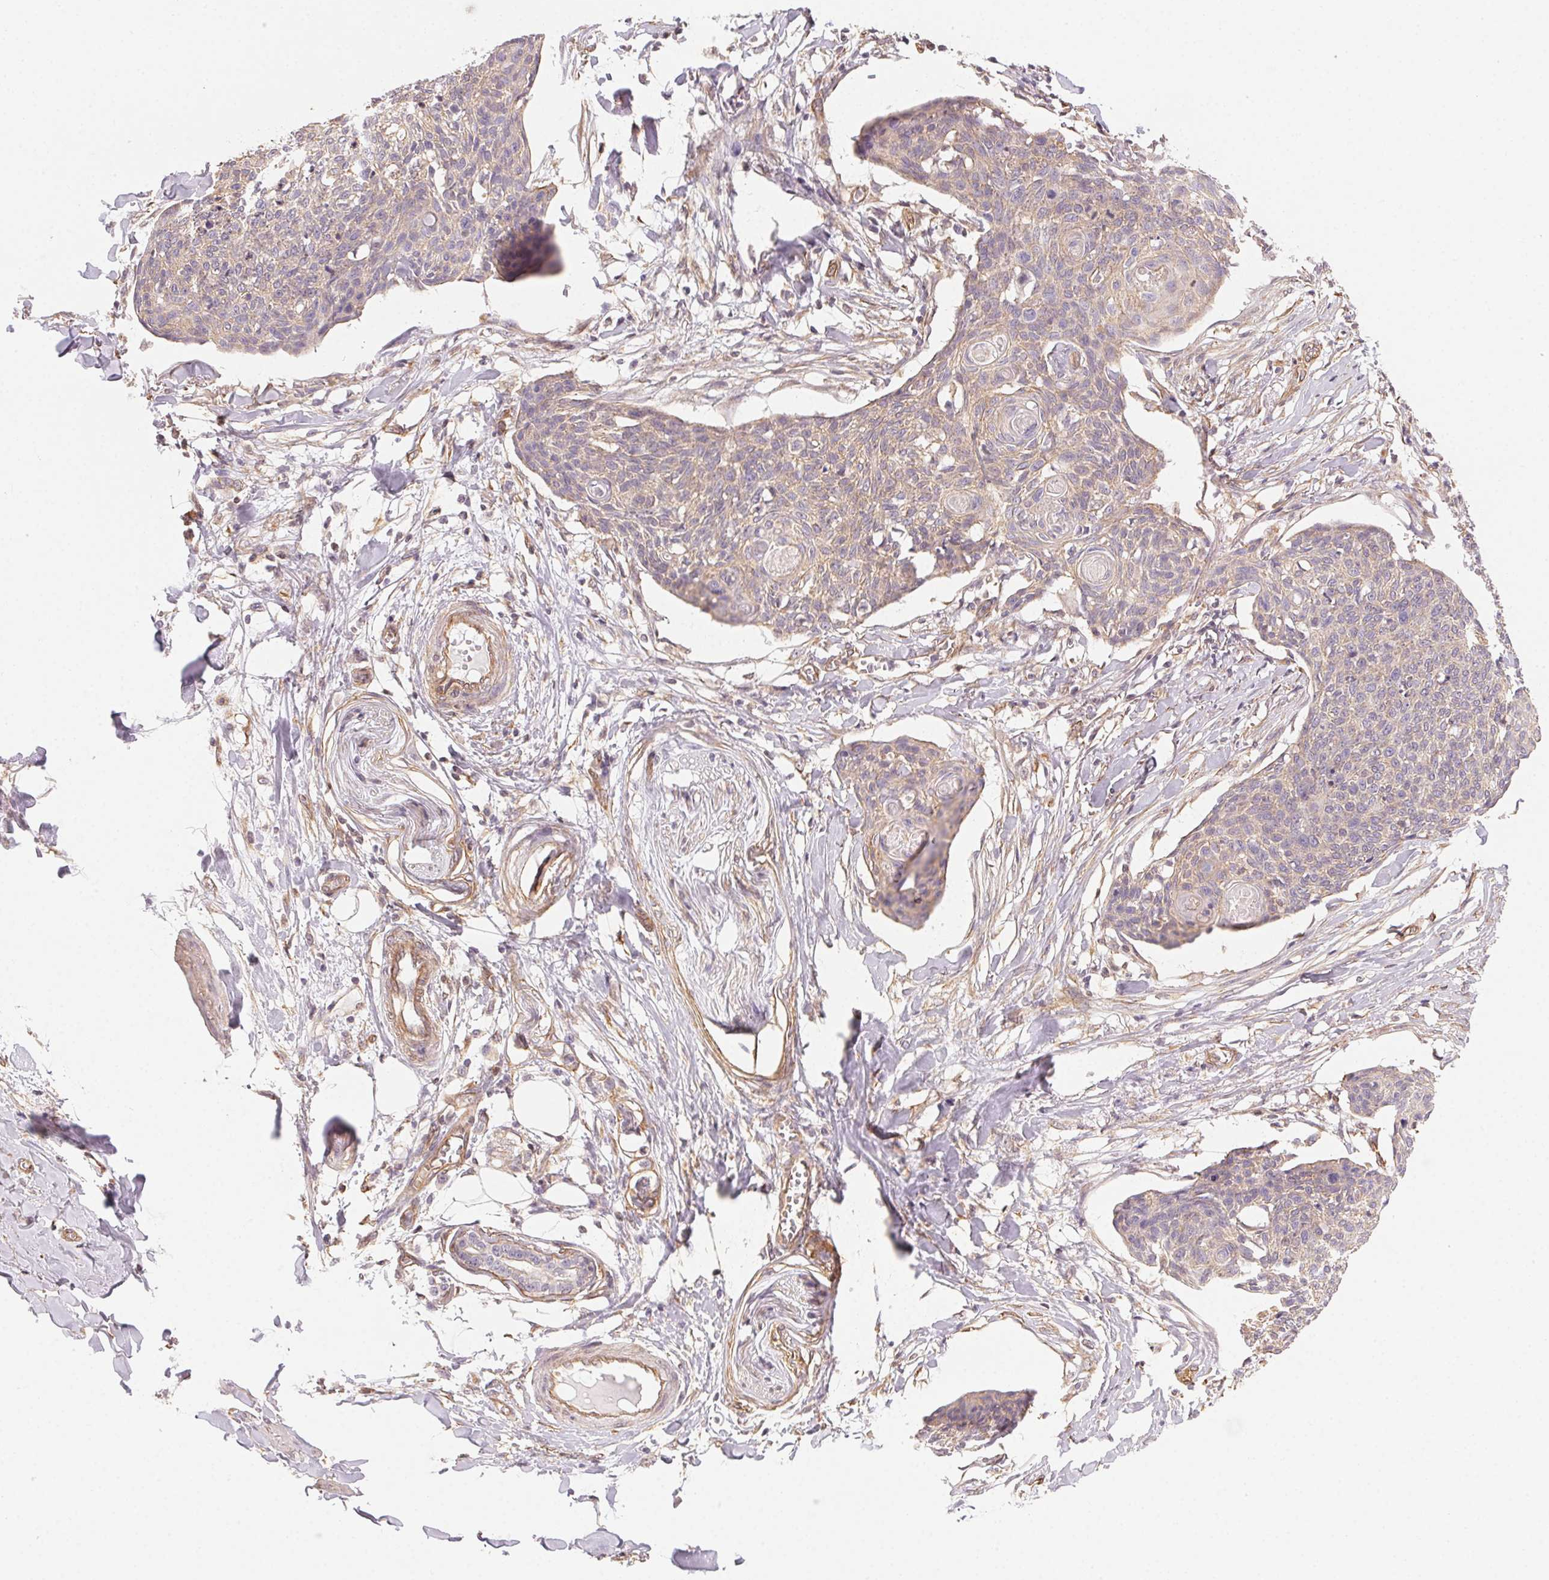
{"staining": {"intensity": "weak", "quantity": ">75%", "location": "cytoplasmic/membranous"}, "tissue": "skin cancer", "cell_type": "Tumor cells", "image_type": "cancer", "snomed": [{"axis": "morphology", "description": "Squamous cell carcinoma, NOS"}, {"axis": "topography", "description": "Skin"}, {"axis": "topography", "description": "Vulva"}], "caption": "Tumor cells reveal low levels of weak cytoplasmic/membranous staining in approximately >75% of cells in squamous cell carcinoma (skin).", "gene": "PLA2G4F", "patient": {"sex": "female", "age": 75}}